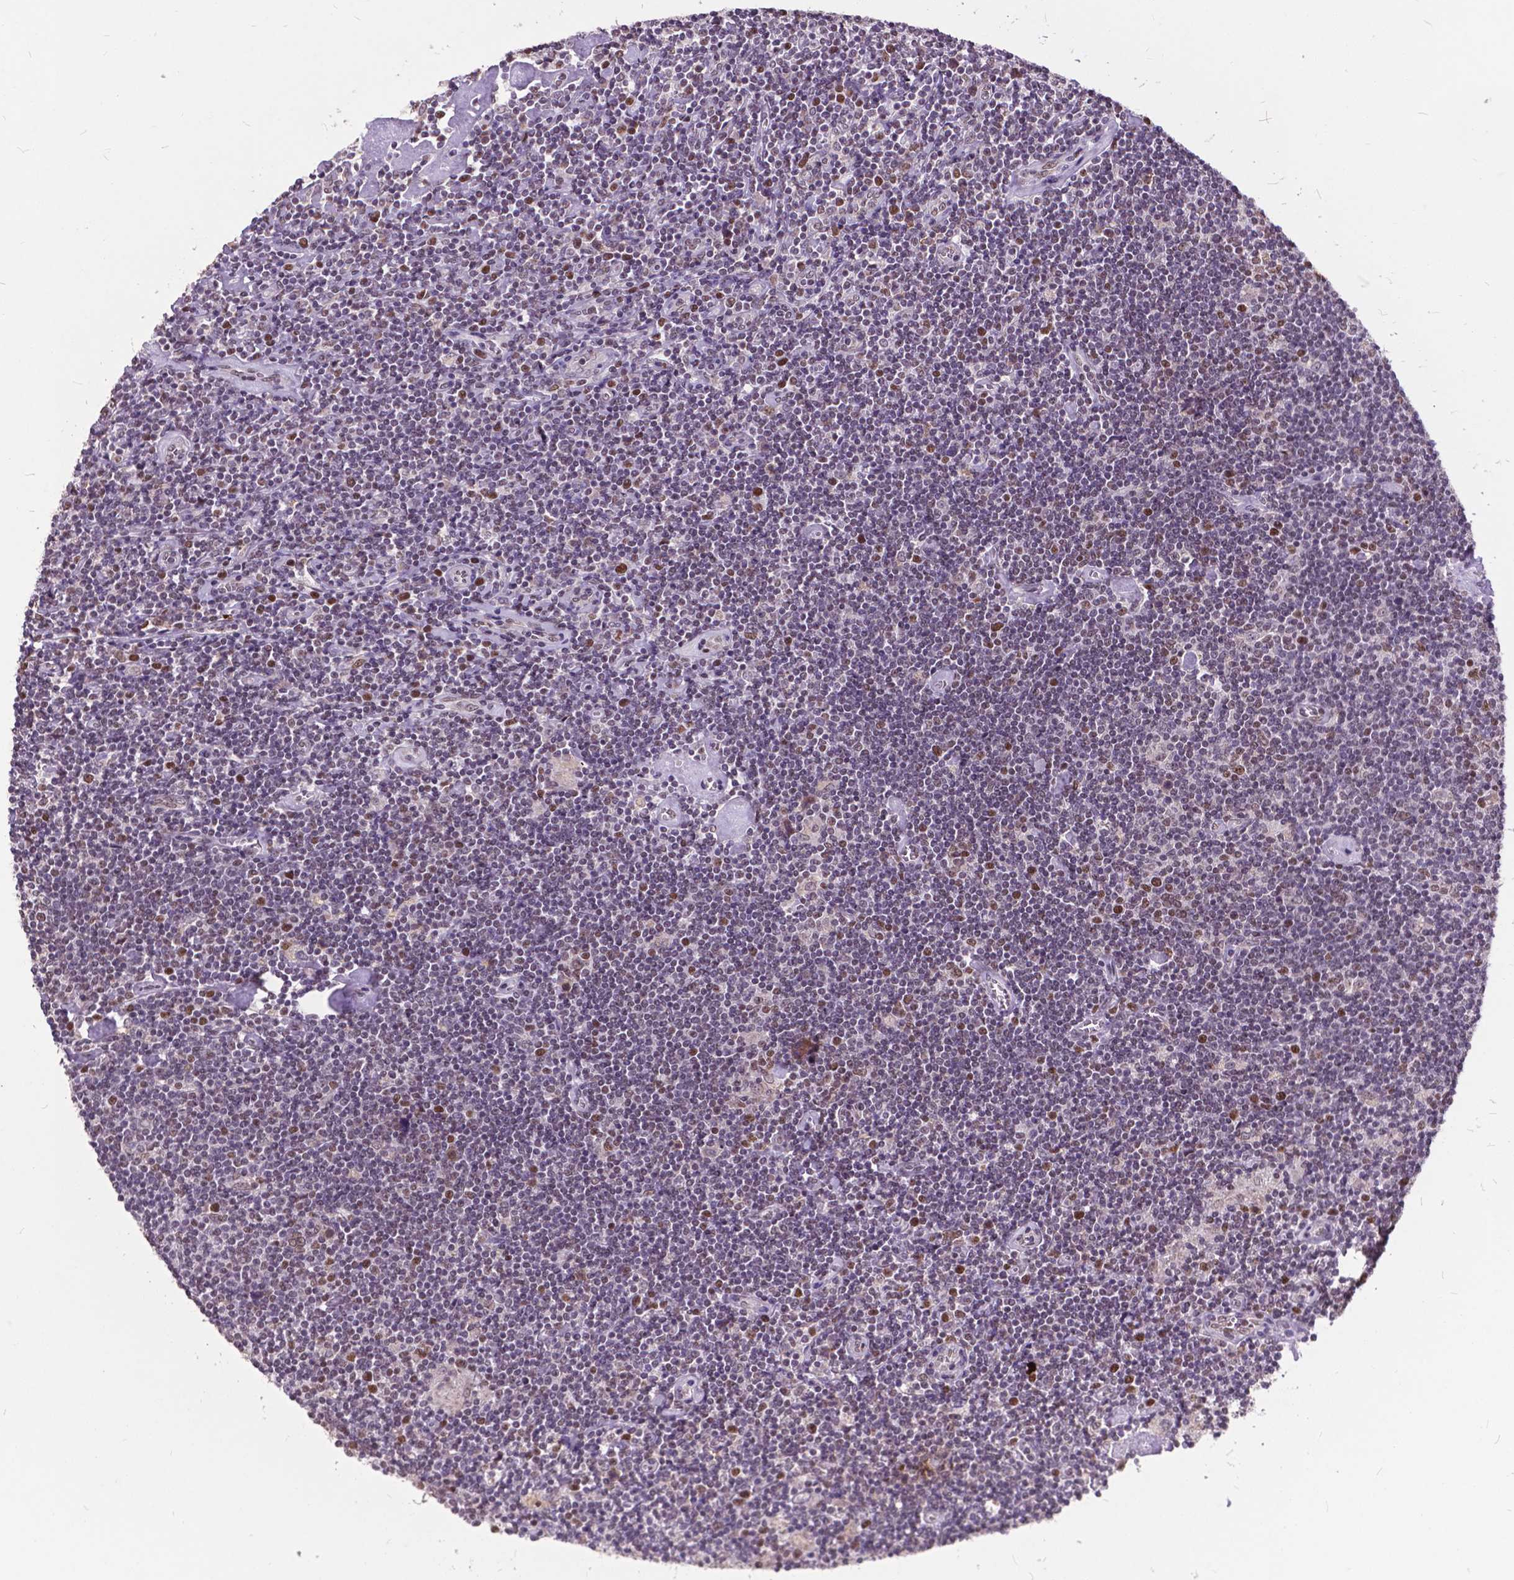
{"staining": {"intensity": "moderate", "quantity": ">75%", "location": "nuclear"}, "tissue": "lymphoma", "cell_type": "Tumor cells", "image_type": "cancer", "snomed": [{"axis": "morphology", "description": "Hodgkin's disease, NOS"}, {"axis": "topography", "description": "Lymph node"}], "caption": "Brown immunohistochemical staining in human lymphoma displays moderate nuclear expression in approximately >75% of tumor cells. (Stains: DAB (3,3'-diaminobenzidine) in brown, nuclei in blue, Microscopy: brightfield microscopy at high magnification).", "gene": "MSH2", "patient": {"sex": "male", "age": 40}}